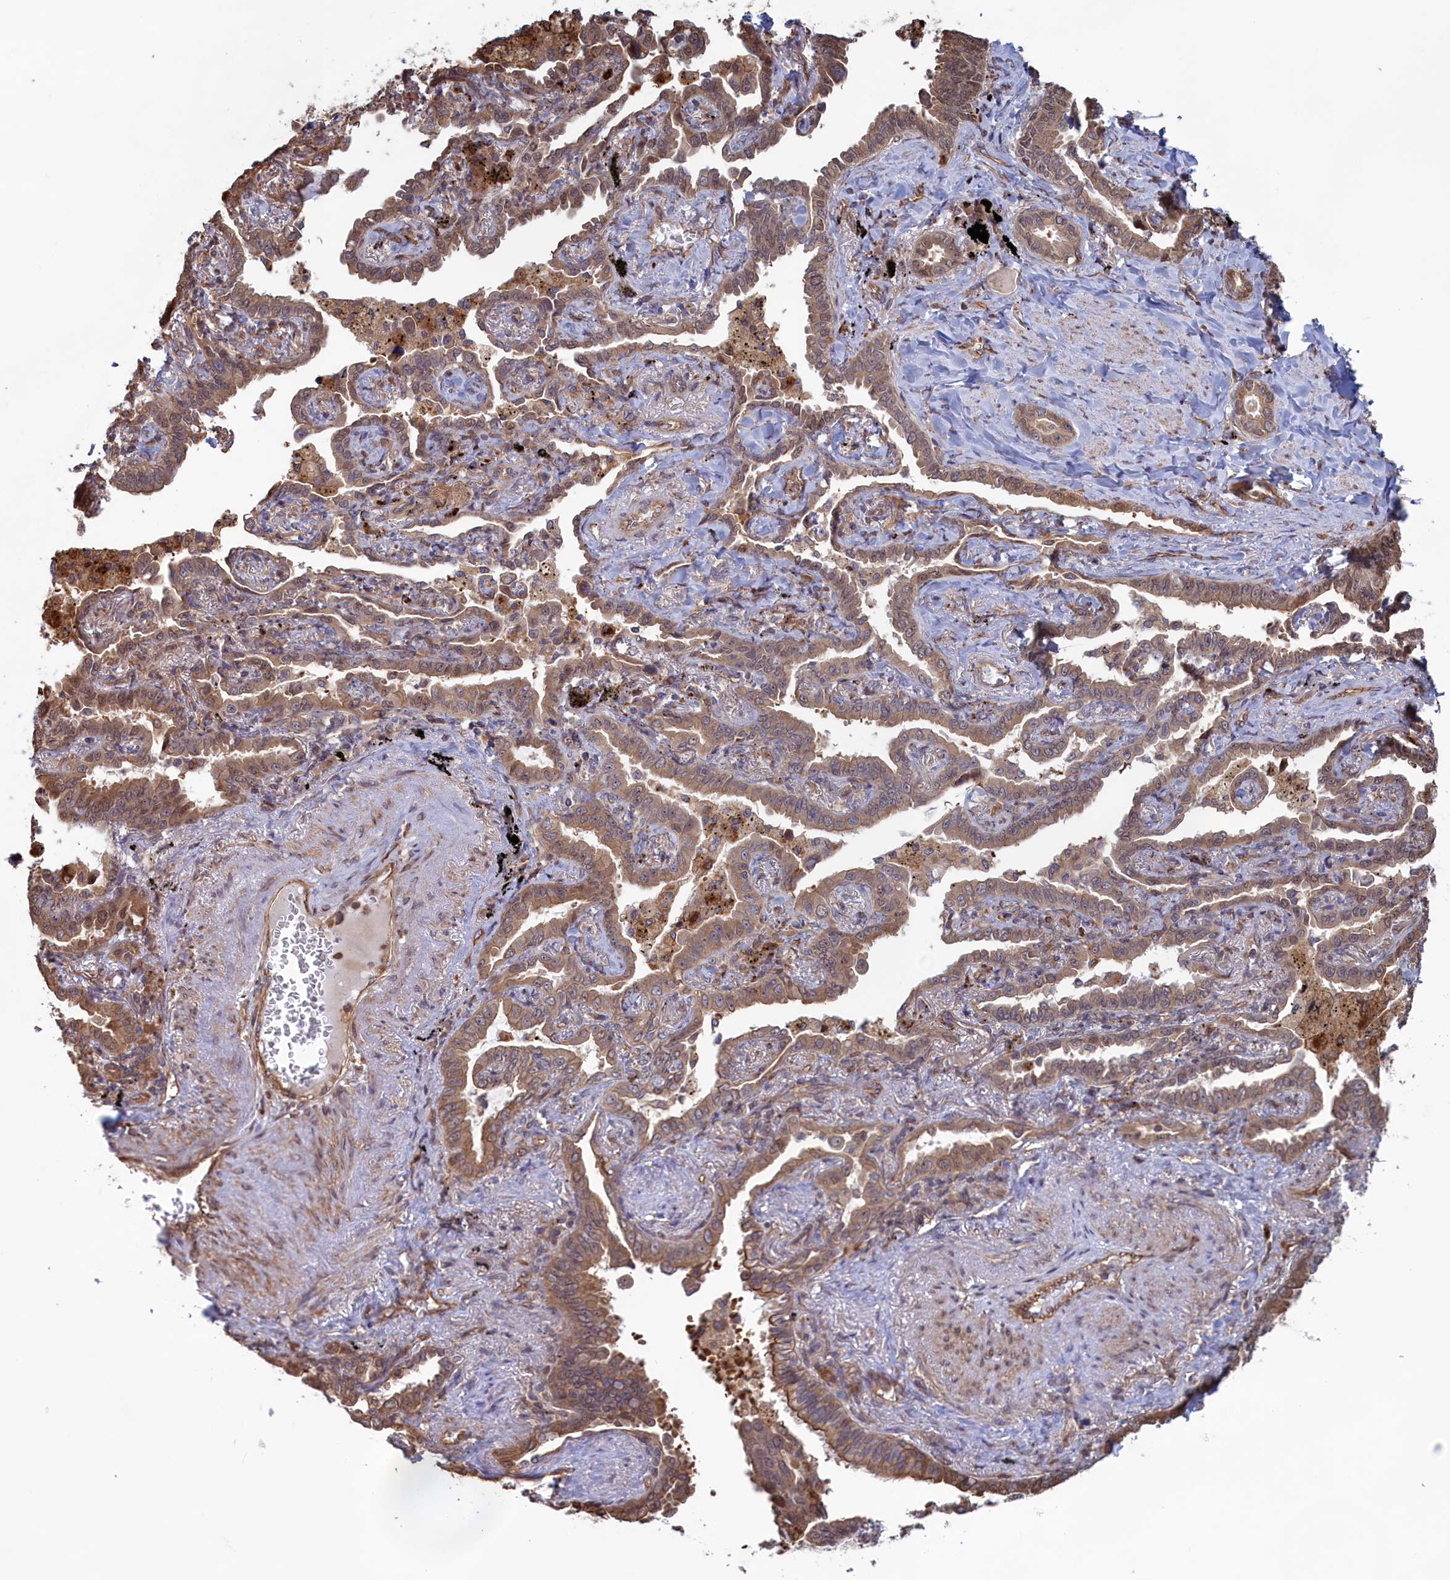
{"staining": {"intensity": "moderate", "quantity": ">75%", "location": "cytoplasmic/membranous"}, "tissue": "lung cancer", "cell_type": "Tumor cells", "image_type": "cancer", "snomed": [{"axis": "morphology", "description": "Adenocarcinoma, NOS"}, {"axis": "topography", "description": "Lung"}], "caption": "Brown immunohistochemical staining in lung cancer shows moderate cytoplasmic/membranous positivity in about >75% of tumor cells.", "gene": "RILPL1", "patient": {"sex": "male", "age": 67}}